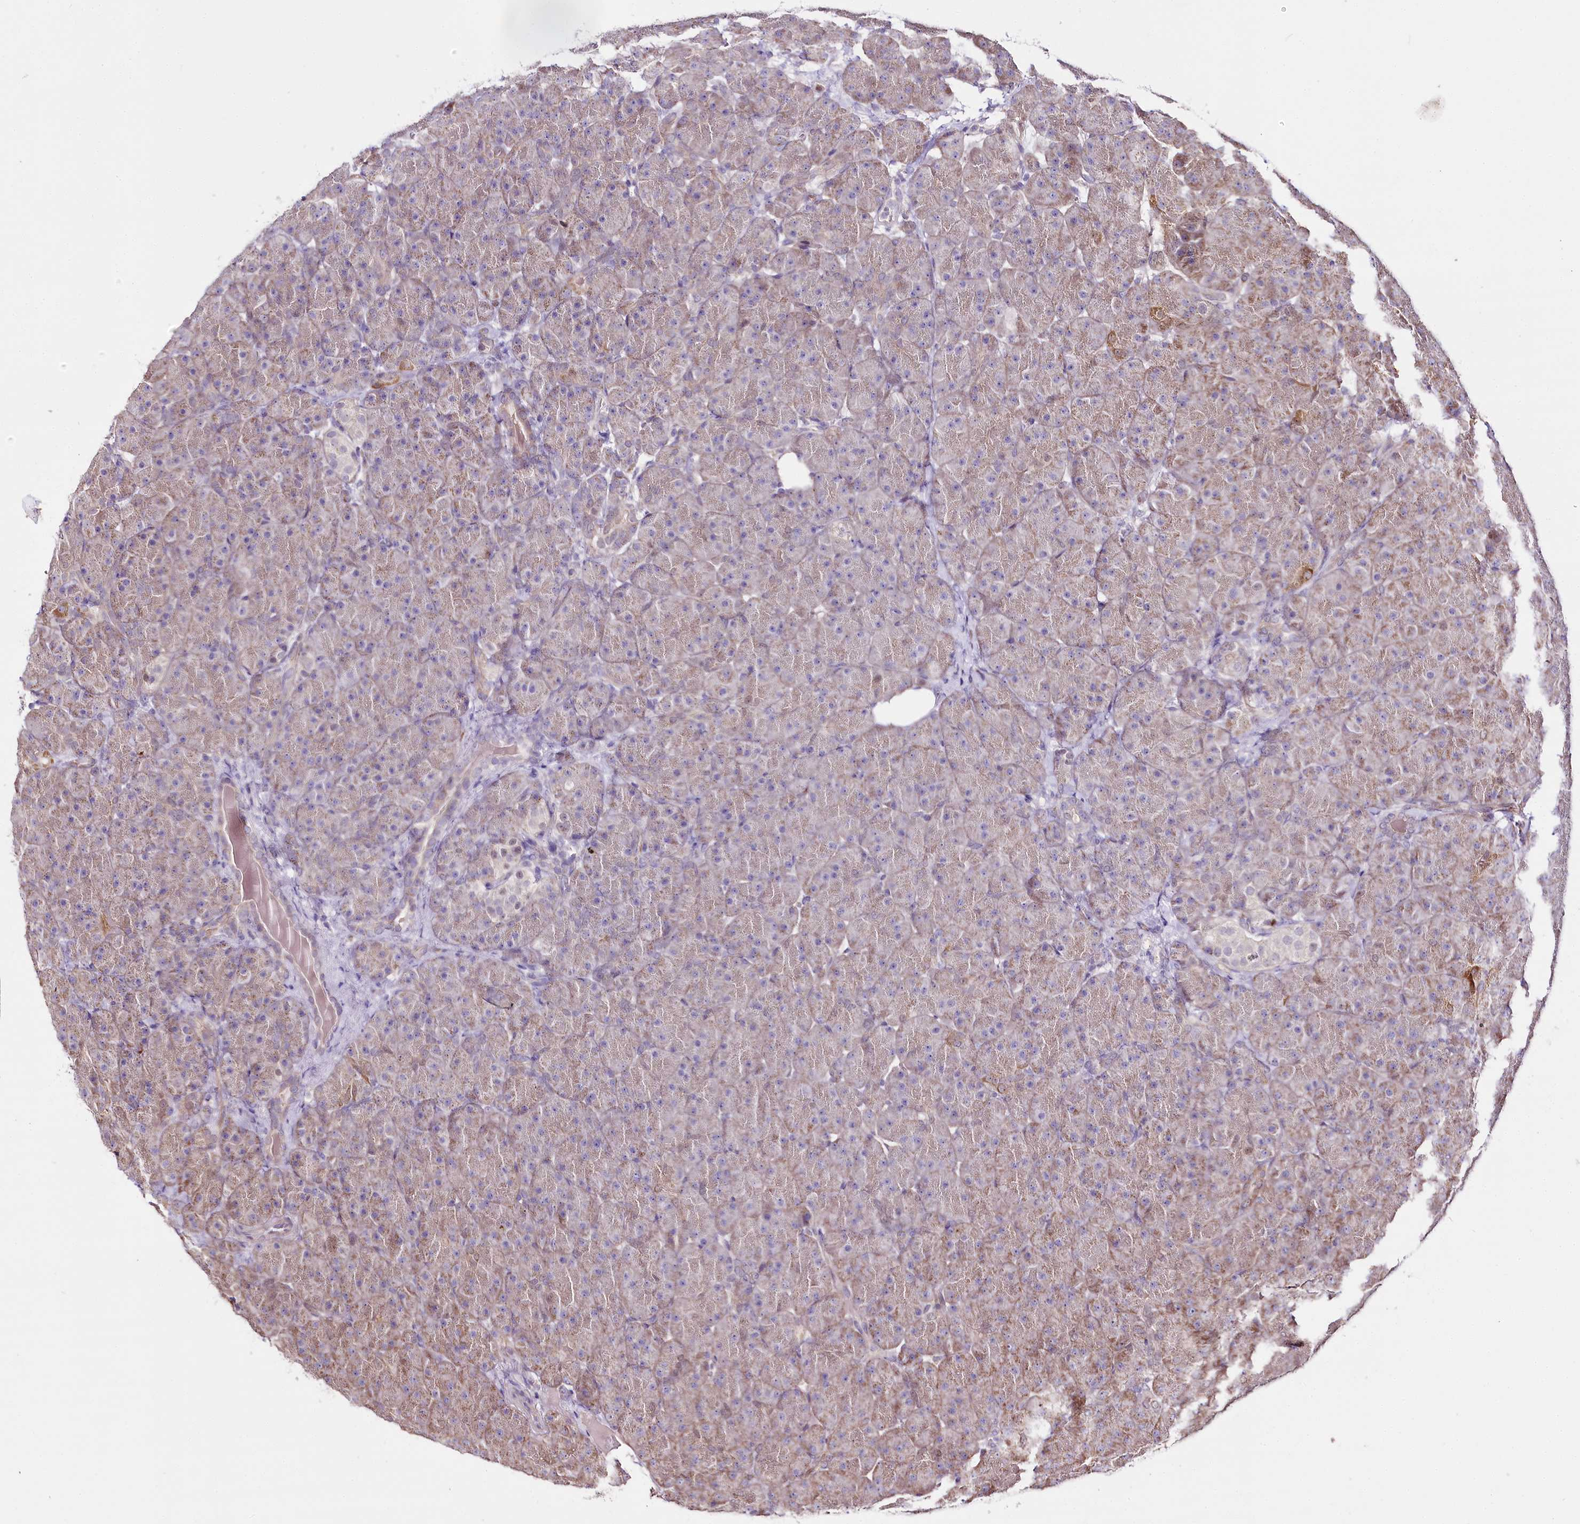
{"staining": {"intensity": "moderate", "quantity": "<25%", "location": "cytoplasmic/membranous"}, "tissue": "pancreas", "cell_type": "Exocrine glandular cells", "image_type": "normal", "snomed": [{"axis": "morphology", "description": "Normal tissue, NOS"}, {"axis": "topography", "description": "Pancreas"}], "caption": "The histopathology image exhibits staining of unremarkable pancreas, revealing moderate cytoplasmic/membranous protein expression (brown color) within exocrine glandular cells.", "gene": "ZNF226", "patient": {"sex": "male", "age": 66}}